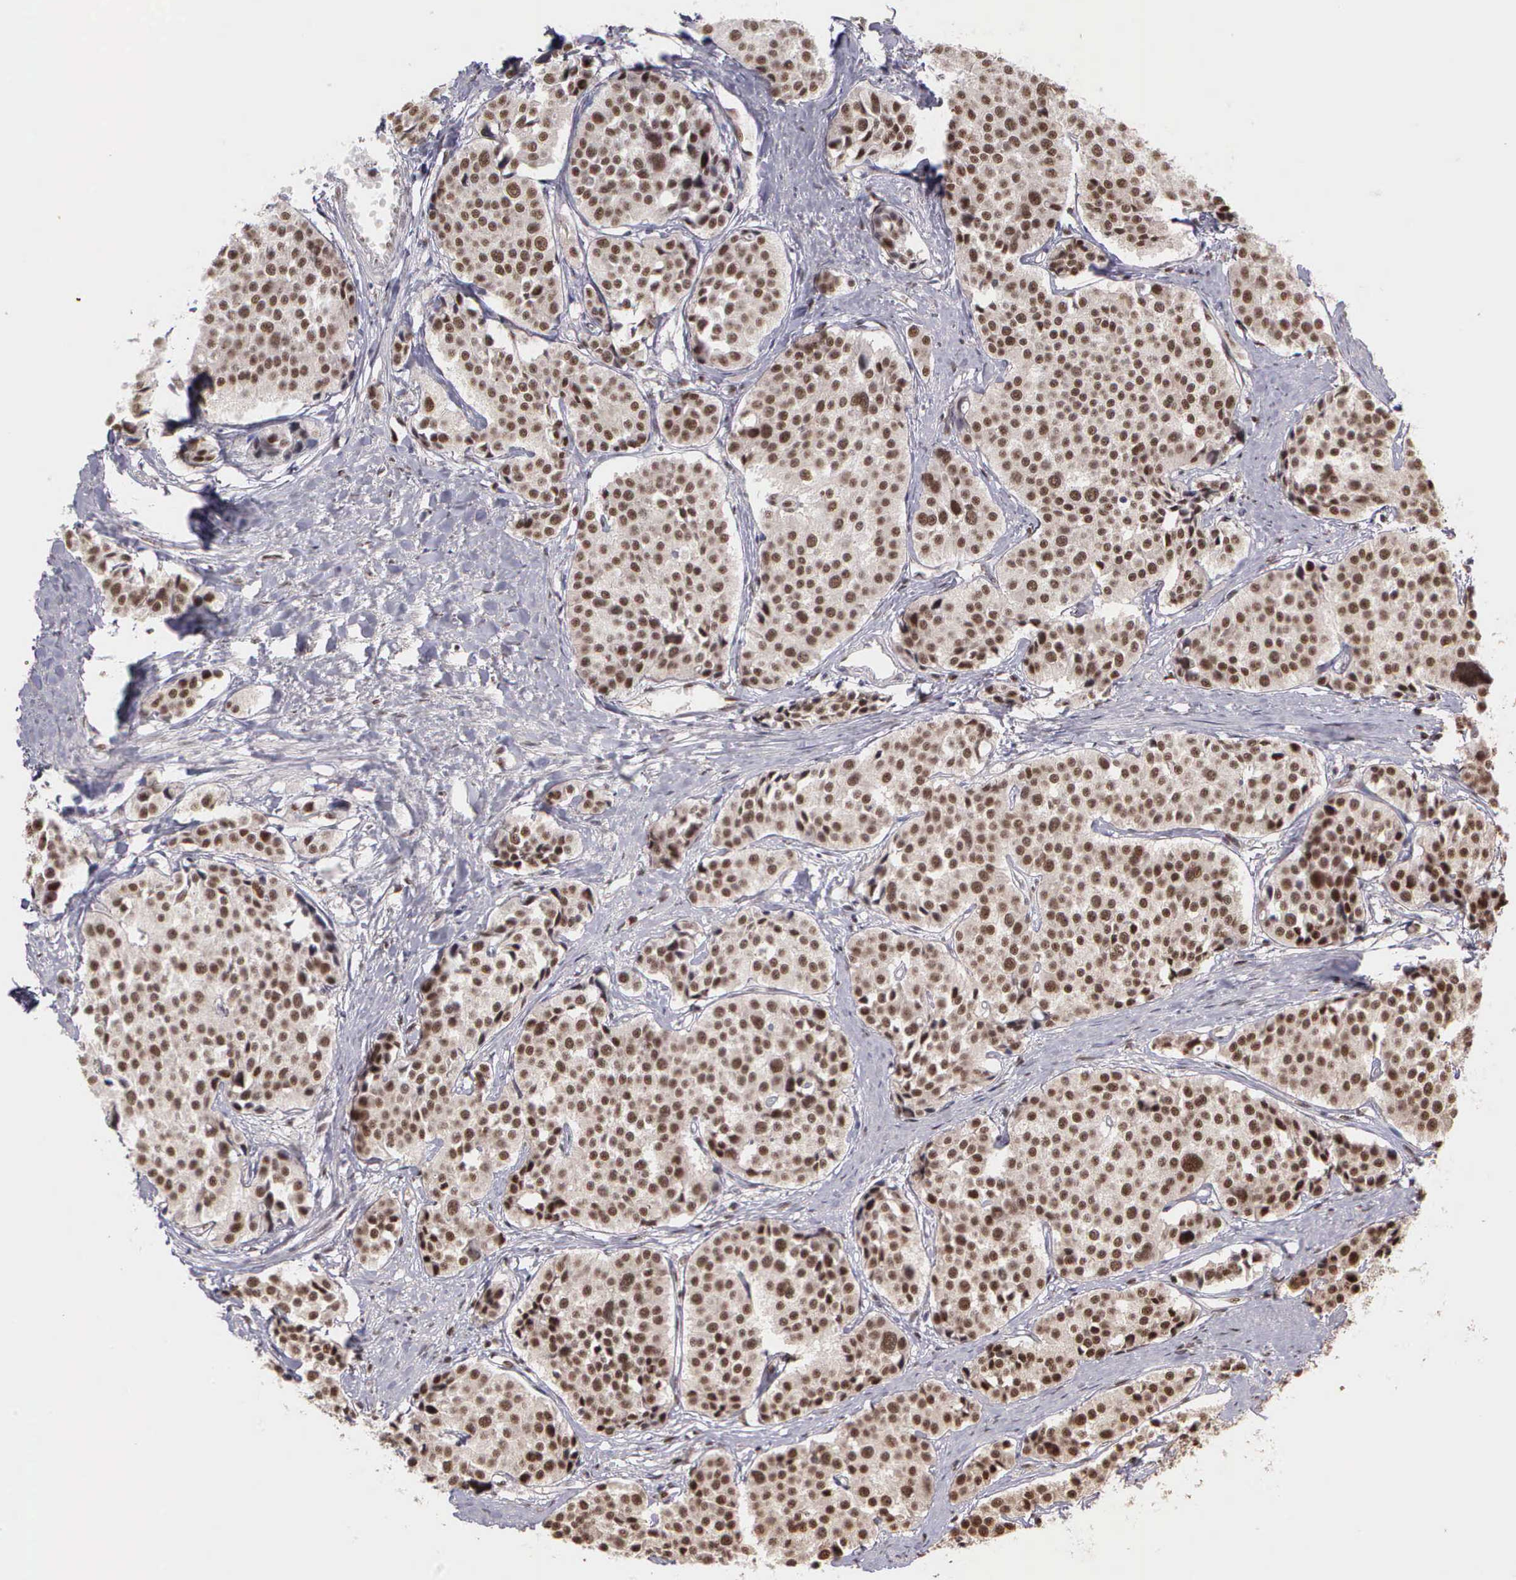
{"staining": {"intensity": "moderate", "quantity": ">75%", "location": "cytoplasmic/membranous,nuclear"}, "tissue": "carcinoid", "cell_type": "Tumor cells", "image_type": "cancer", "snomed": [{"axis": "morphology", "description": "Carcinoid, malignant, NOS"}, {"axis": "topography", "description": "Small intestine"}], "caption": "This micrograph displays carcinoid (malignant) stained with immunohistochemistry to label a protein in brown. The cytoplasmic/membranous and nuclear of tumor cells show moderate positivity for the protein. Nuclei are counter-stained blue.", "gene": "UBR7", "patient": {"sex": "male", "age": 60}}